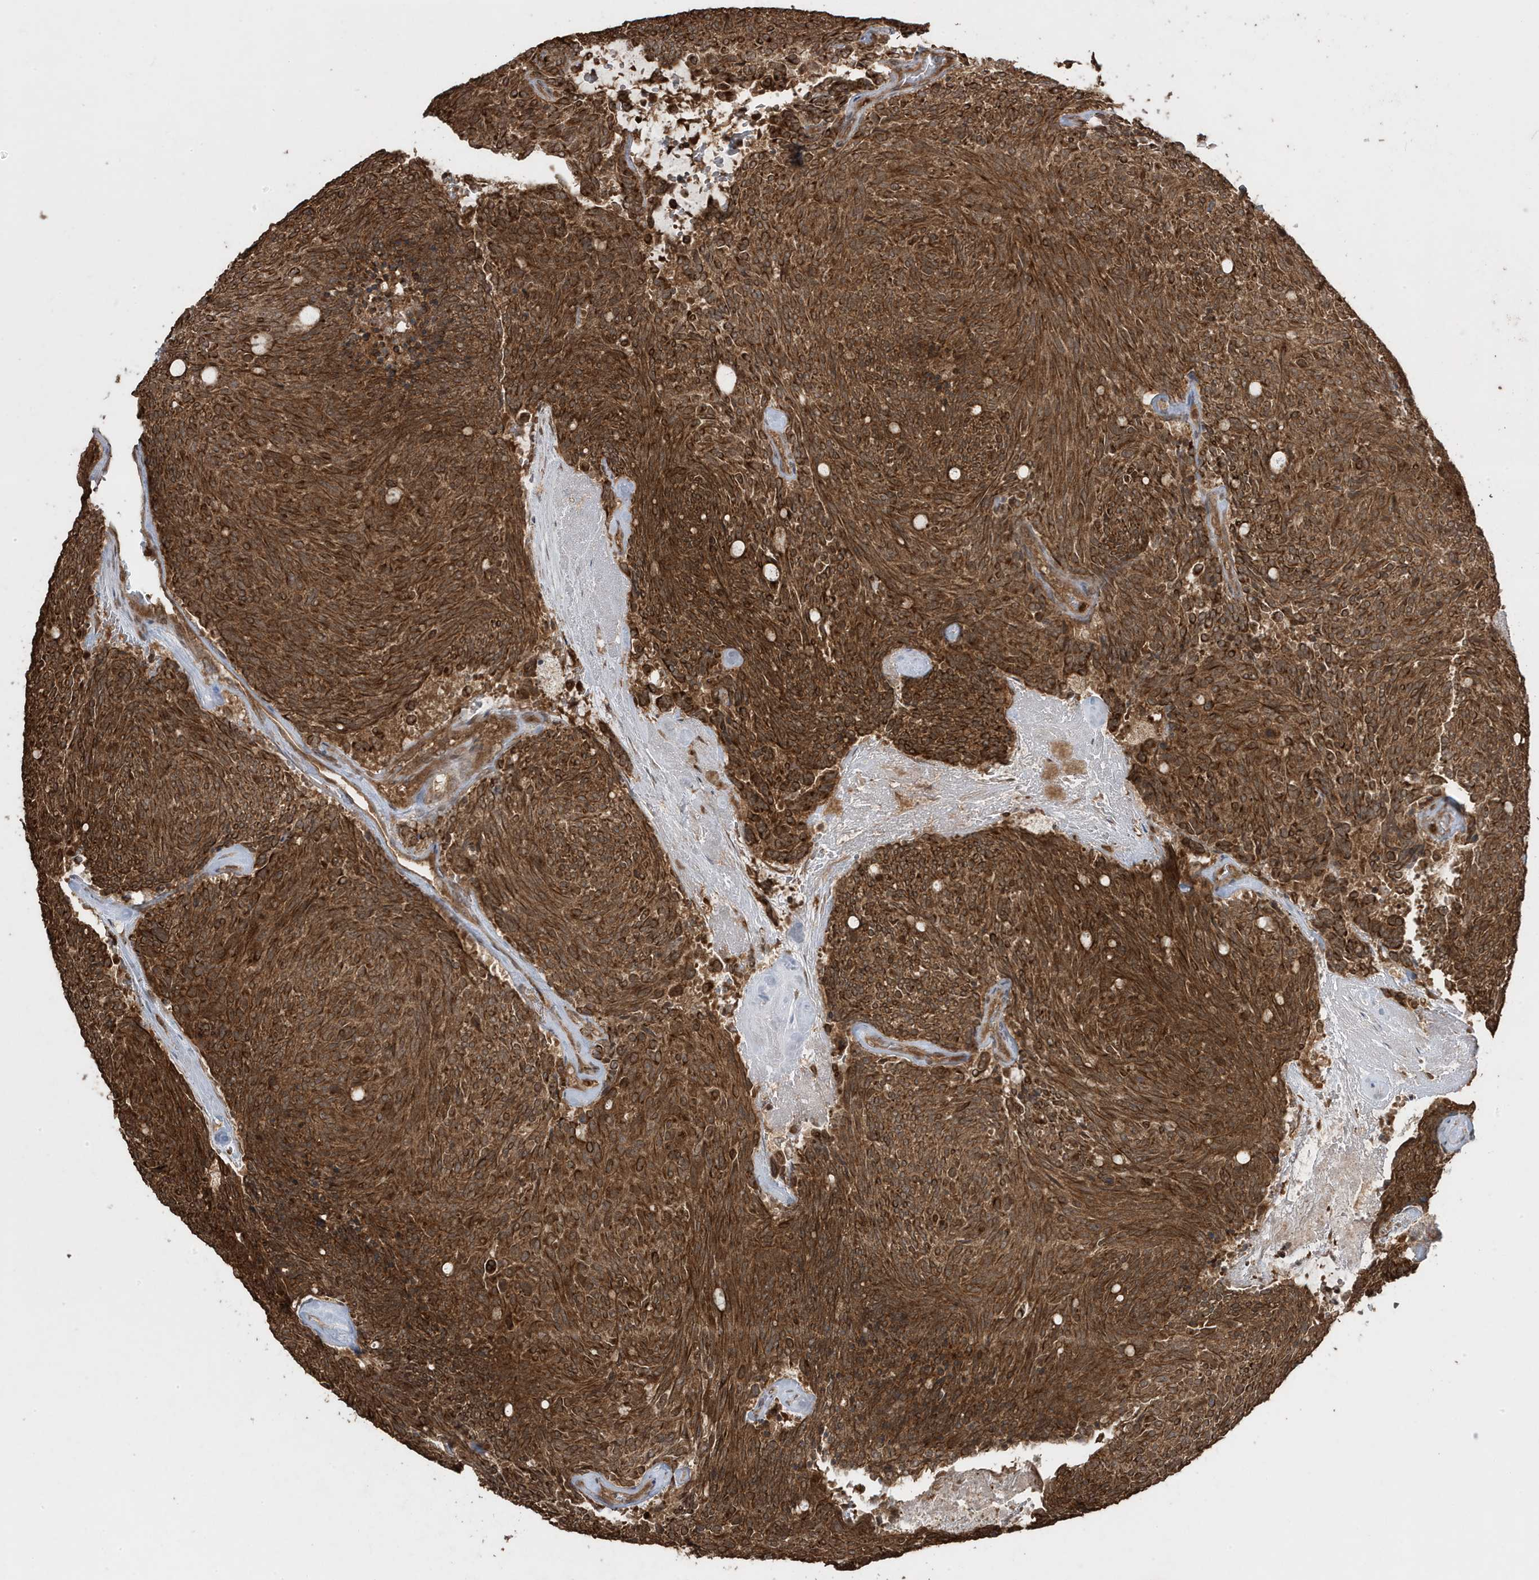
{"staining": {"intensity": "strong", "quantity": ">75%", "location": "cytoplasmic/membranous"}, "tissue": "carcinoid", "cell_type": "Tumor cells", "image_type": "cancer", "snomed": [{"axis": "morphology", "description": "Carcinoid, malignant, NOS"}, {"axis": "topography", "description": "Pancreas"}], "caption": "Immunohistochemistry (IHC) image of carcinoid (malignant) stained for a protein (brown), which displays high levels of strong cytoplasmic/membranous expression in about >75% of tumor cells.", "gene": "ASAP1", "patient": {"sex": "female", "age": 54}}